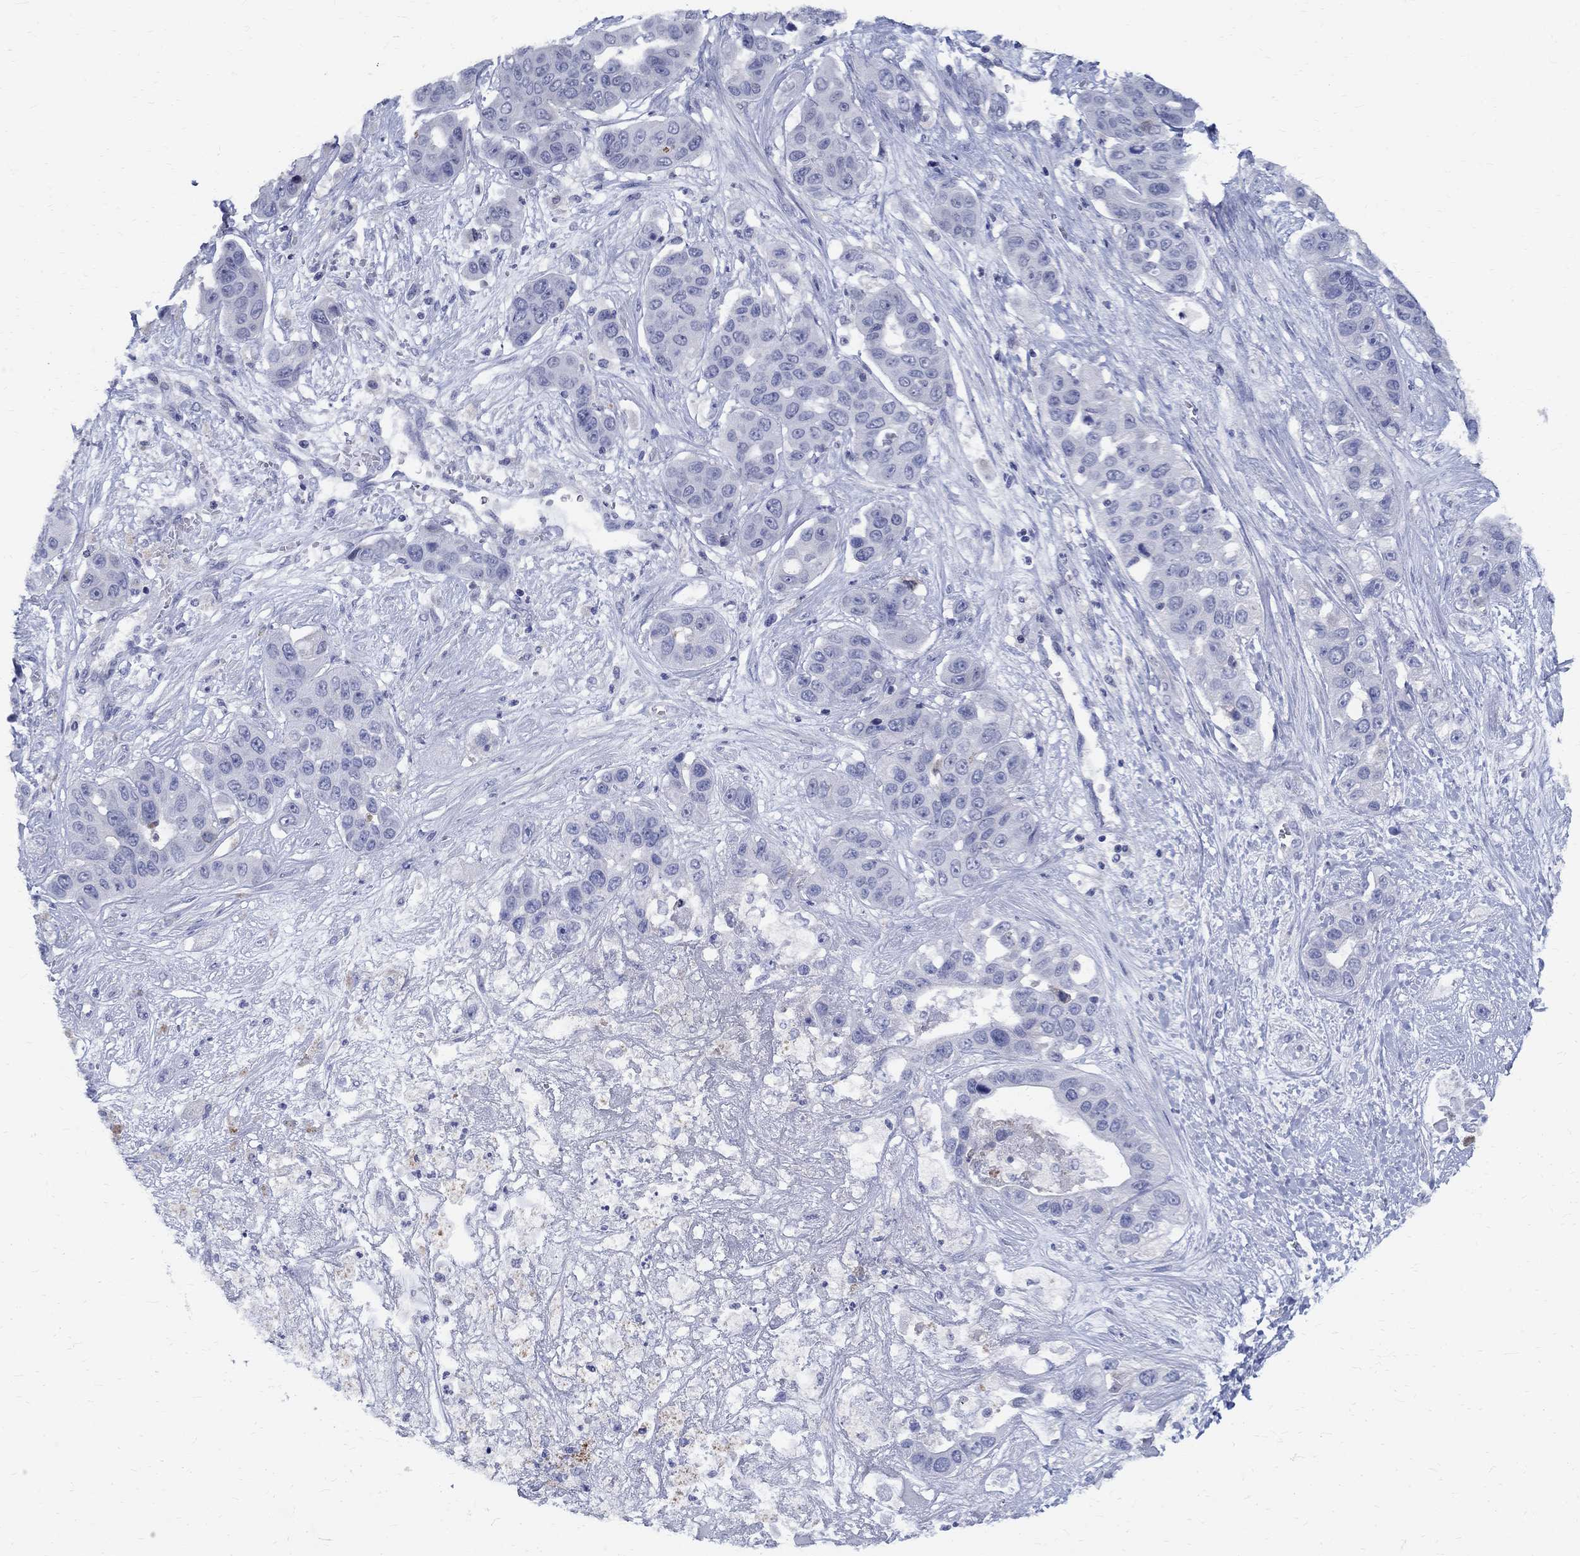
{"staining": {"intensity": "negative", "quantity": "none", "location": "none"}, "tissue": "liver cancer", "cell_type": "Tumor cells", "image_type": "cancer", "snomed": [{"axis": "morphology", "description": "Cholangiocarcinoma"}, {"axis": "topography", "description": "Liver"}], "caption": "DAB immunohistochemical staining of liver cholangiocarcinoma demonstrates no significant staining in tumor cells.", "gene": "CETN1", "patient": {"sex": "female", "age": 52}}